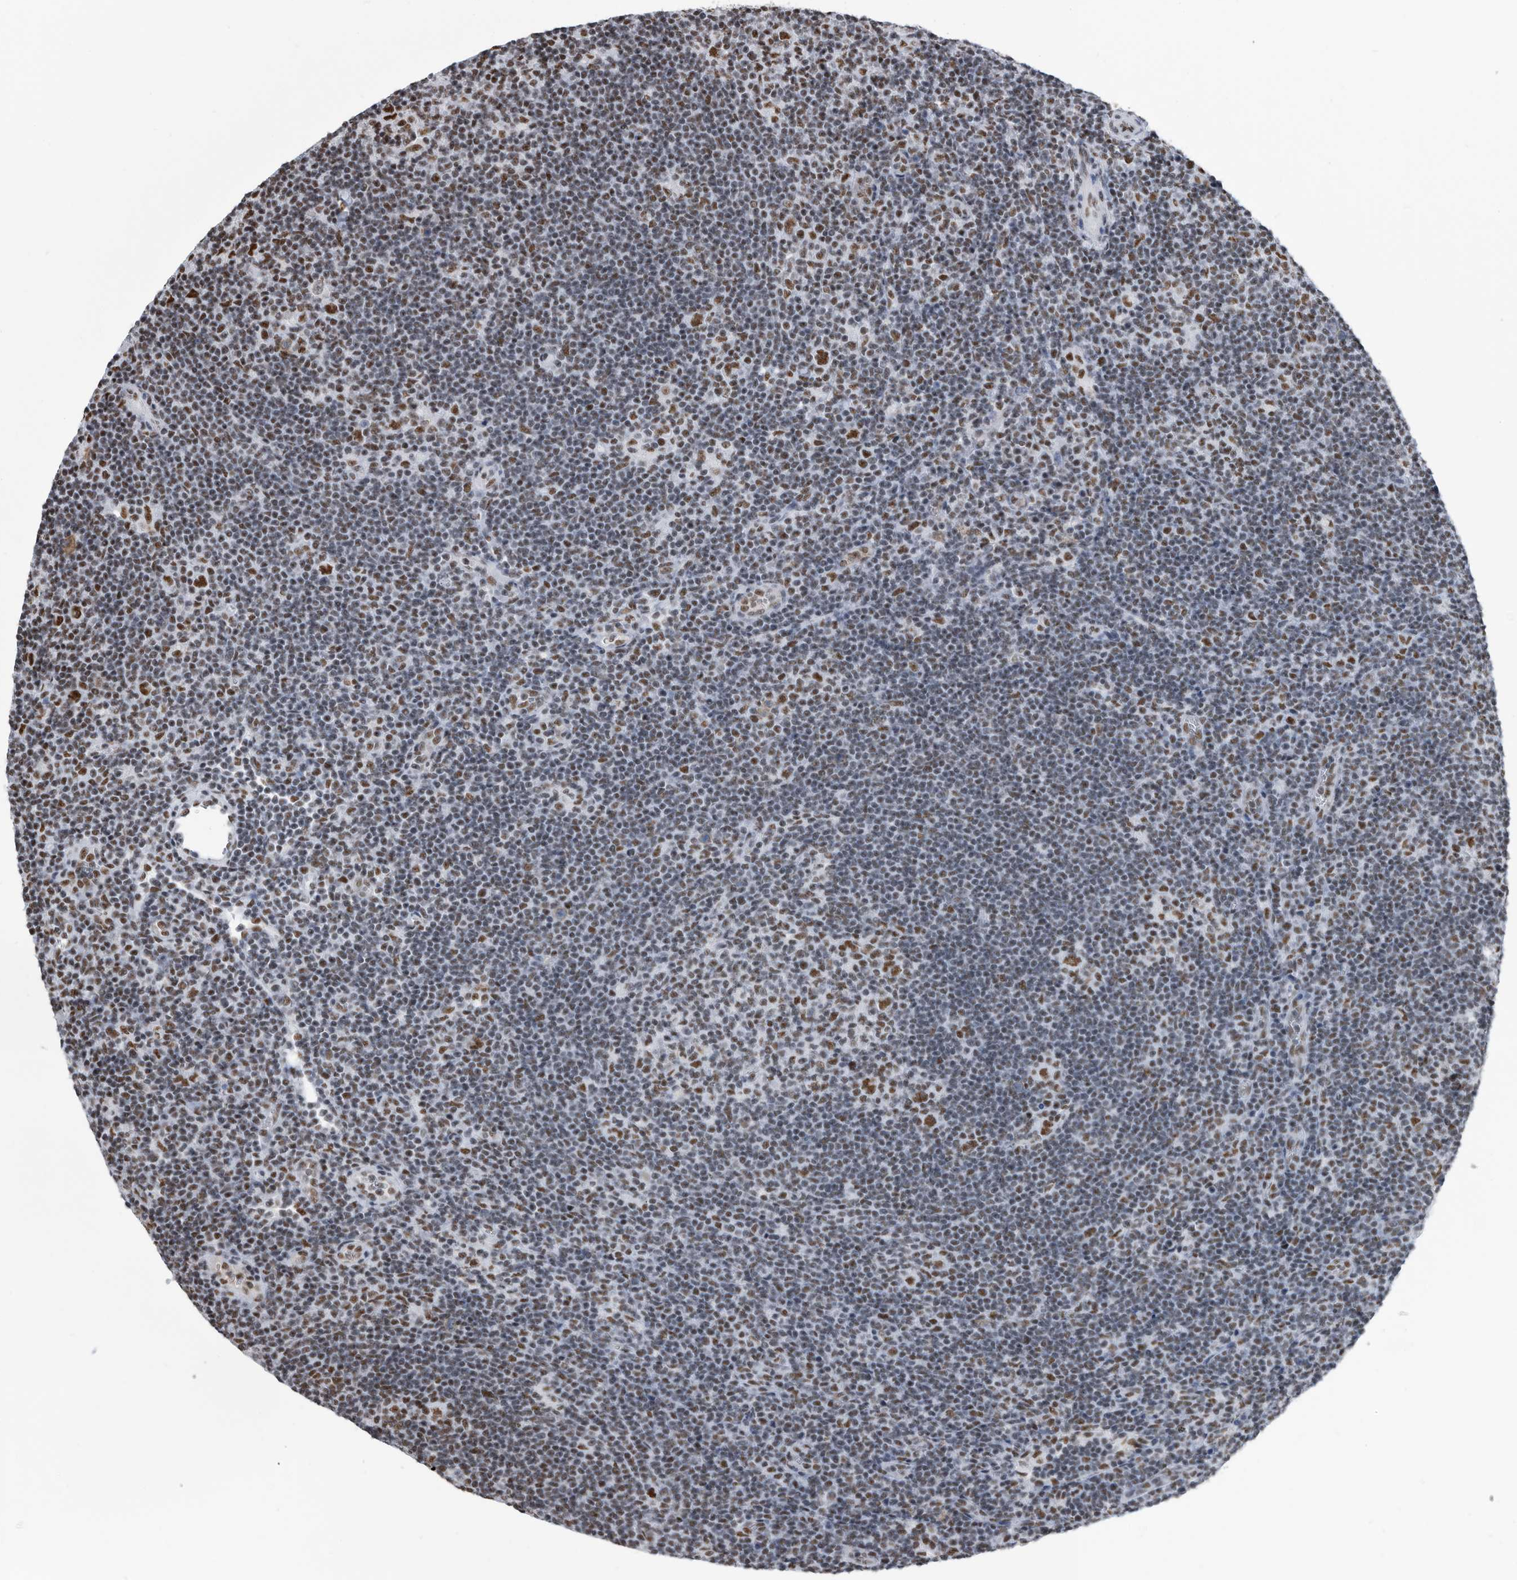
{"staining": {"intensity": "strong", "quantity": ">75%", "location": "nuclear"}, "tissue": "lymphoma", "cell_type": "Tumor cells", "image_type": "cancer", "snomed": [{"axis": "morphology", "description": "Hodgkin's disease, NOS"}, {"axis": "topography", "description": "Lymph node"}], "caption": "The micrograph exhibits staining of Hodgkin's disease, revealing strong nuclear protein expression (brown color) within tumor cells.", "gene": "SF3A1", "patient": {"sex": "female", "age": 57}}